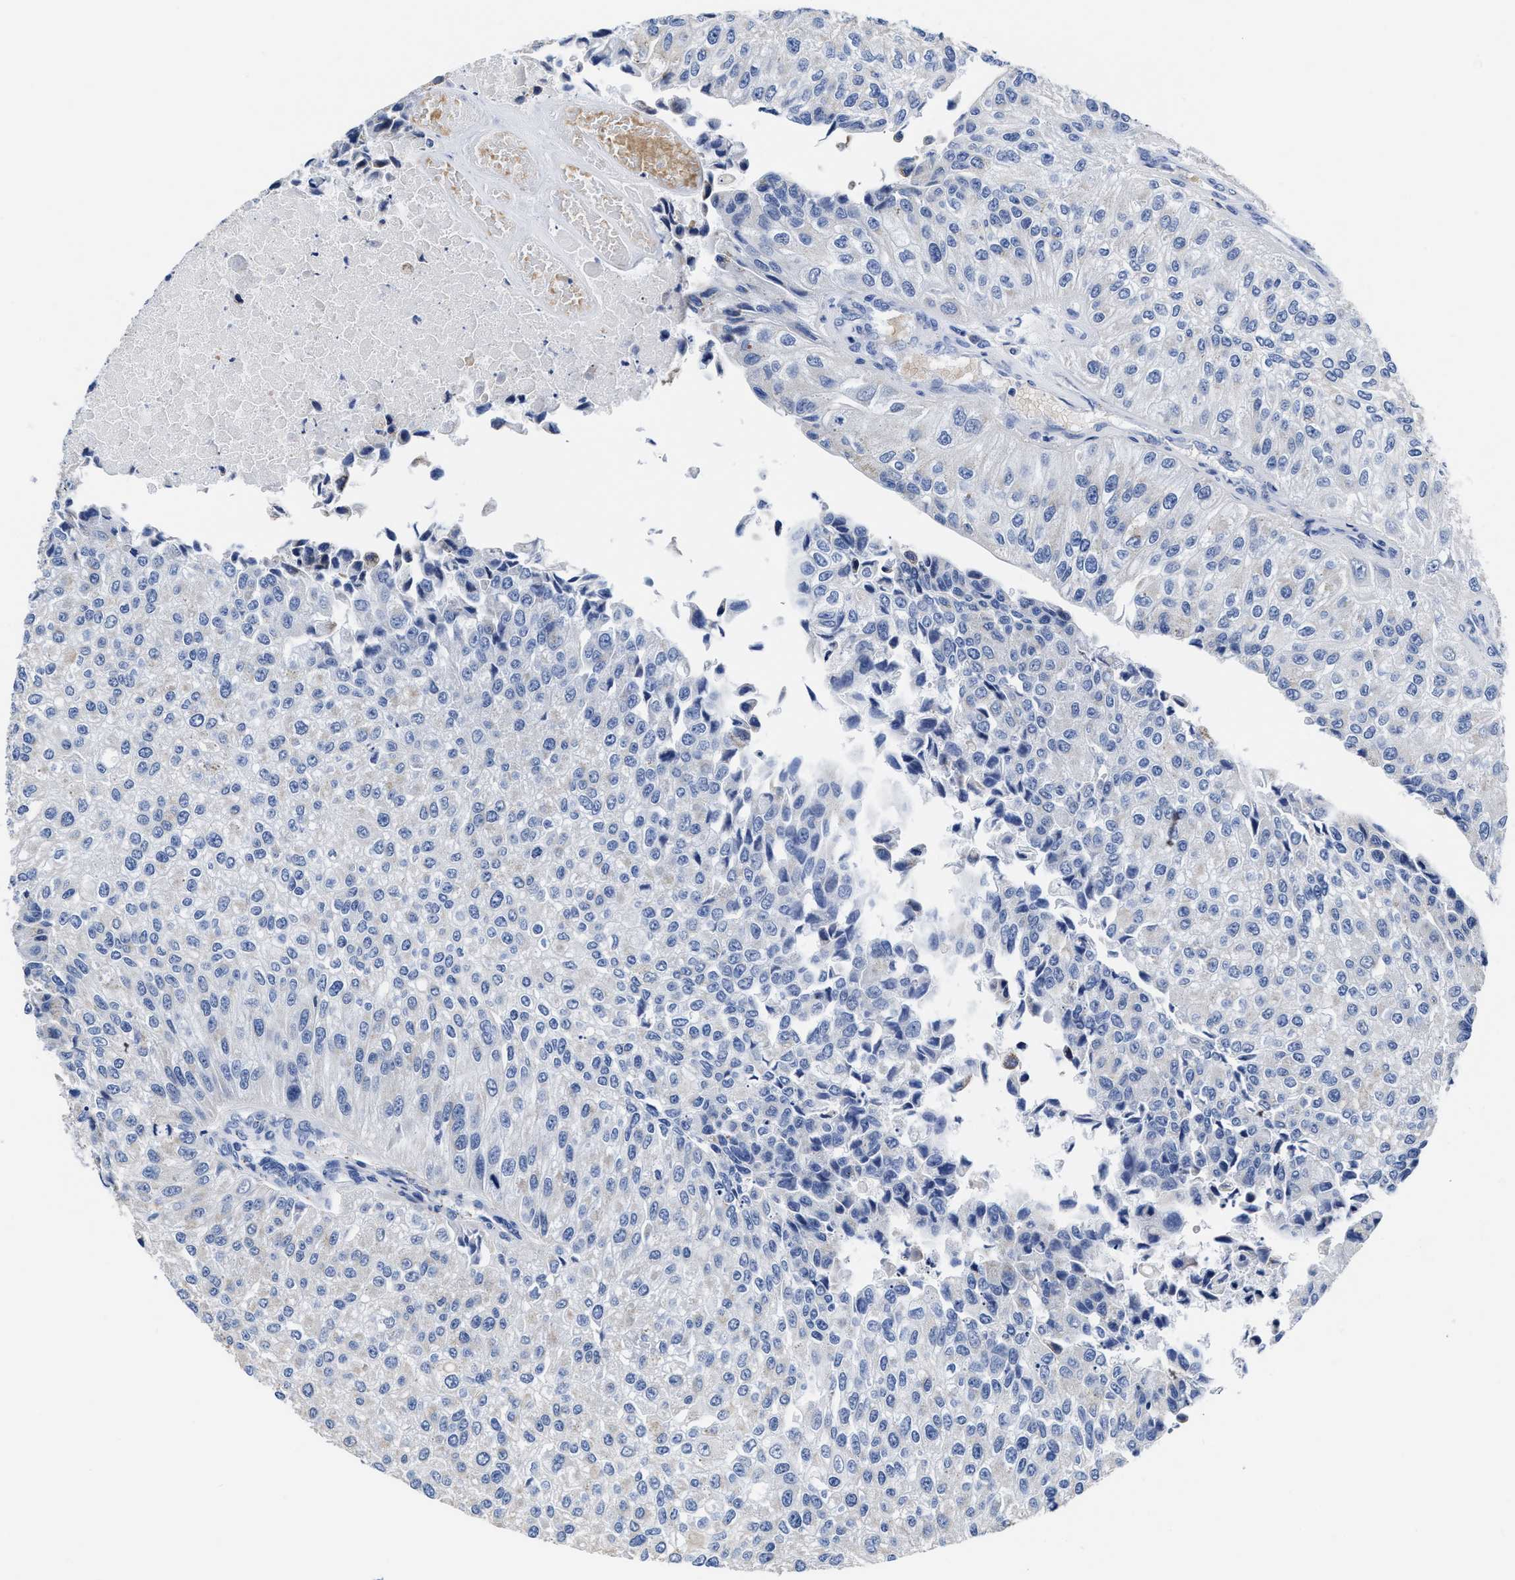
{"staining": {"intensity": "negative", "quantity": "none", "location": "none"}, "tissue": "urothelial cancer", "cell_type": "Tumor cells", "image_type": "cancer", "snomed": [{"axis": "morphology", "description": "Urothelial carcinoma, High grade"}, {"axis": "topography", "description": "Kidney"}, {"axis": "topography", "description": "Urinary bladder"}], "caption": "A high-resolution photomicrograph shows immunohistochemistry (IHC) staining of urothelial carcinoma (high-grade), which demonstrates no significant positivity in tumor cells. (Stains: DAB (3,3'-diaminobenzidine) immunohistochemistry (IHC) with hematoxylin counter stain, Microscopy: brightfield microscopy at high magnification).", "gene": "KCNMB3", "patient": {"sex": "male", "age": 77}}